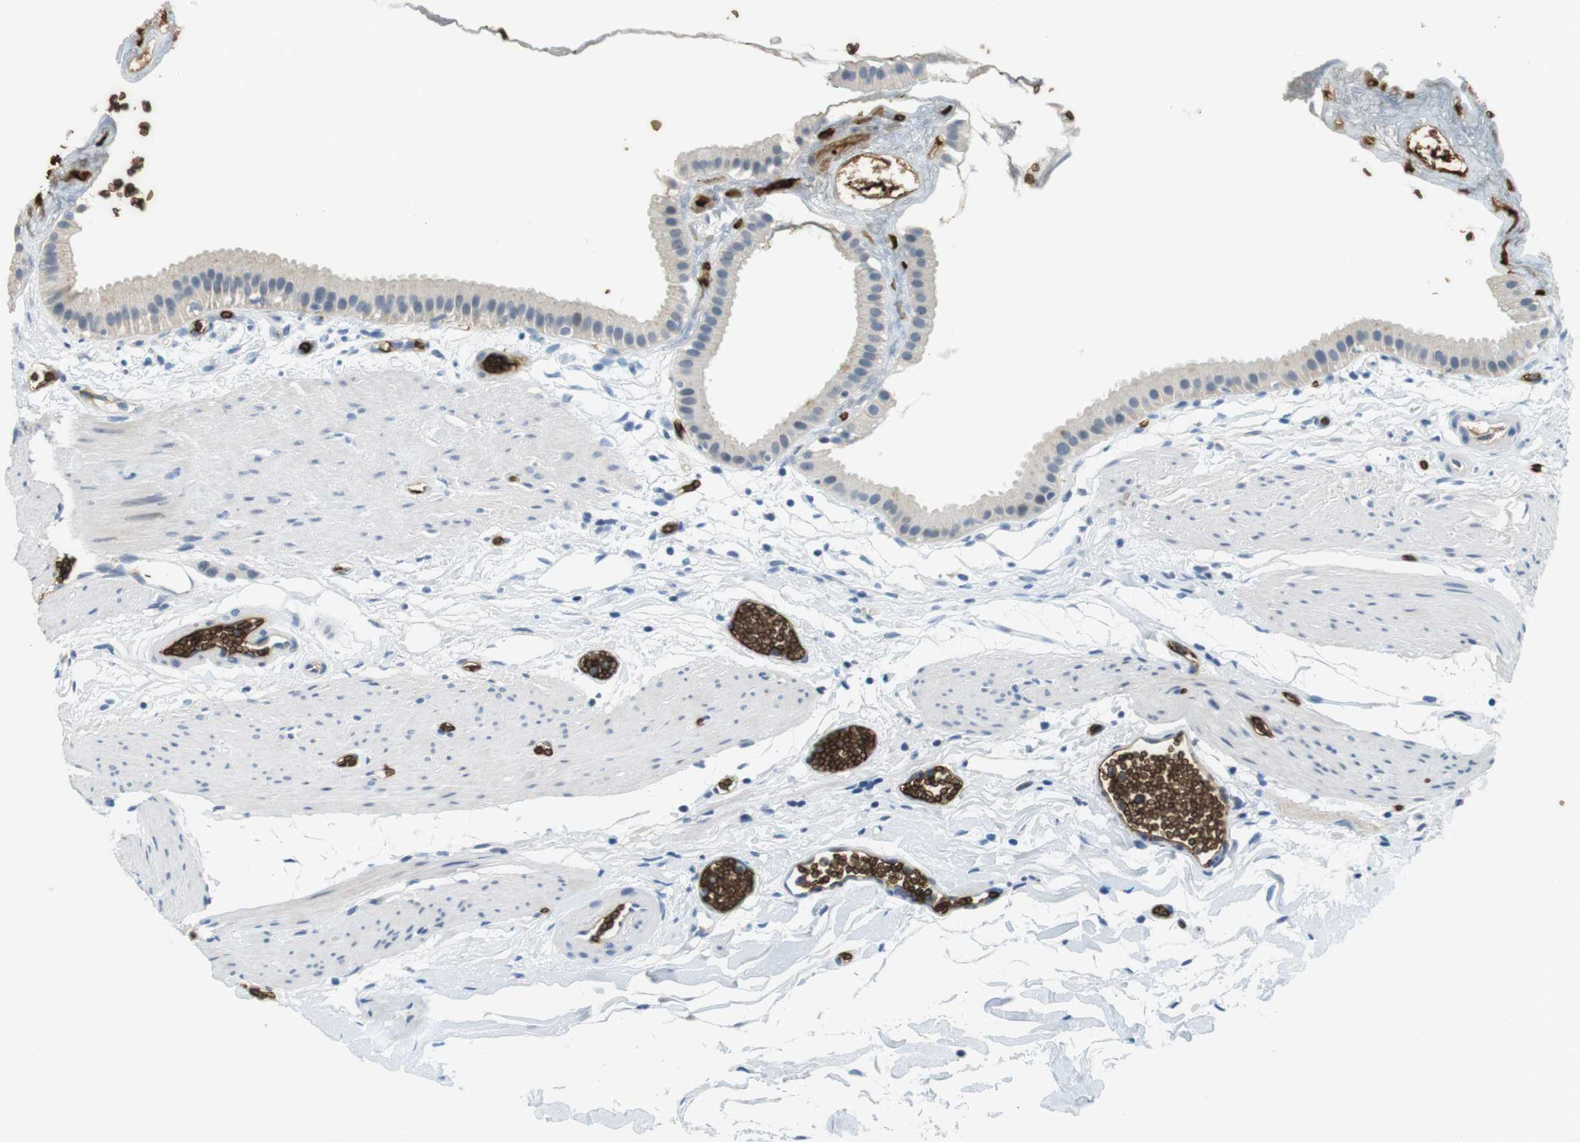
{"staining": {"intensity": "negative", "quantity": "none", "location": "none"}, "tissue": "gallbladder", "cell_type": "Glandular cells", "image_type": "normal", "snomed": [{"axis": "morphology", "description": "Normal tissue, NOS"}, {"axis": "topography", "description": "Gallbladder"}], "caption": "Immunohistochemistry photomicrograph of unremarkable gallbladder: human gallbladder stained with DAB (3,3'-diaminobenzidine) demonstrates no significant protein staining in glandular cells. (DAB immunohistochemistry, high magnification).", "gene": "SLC4A1", "patient": {"sex": "female", "age": 64}}